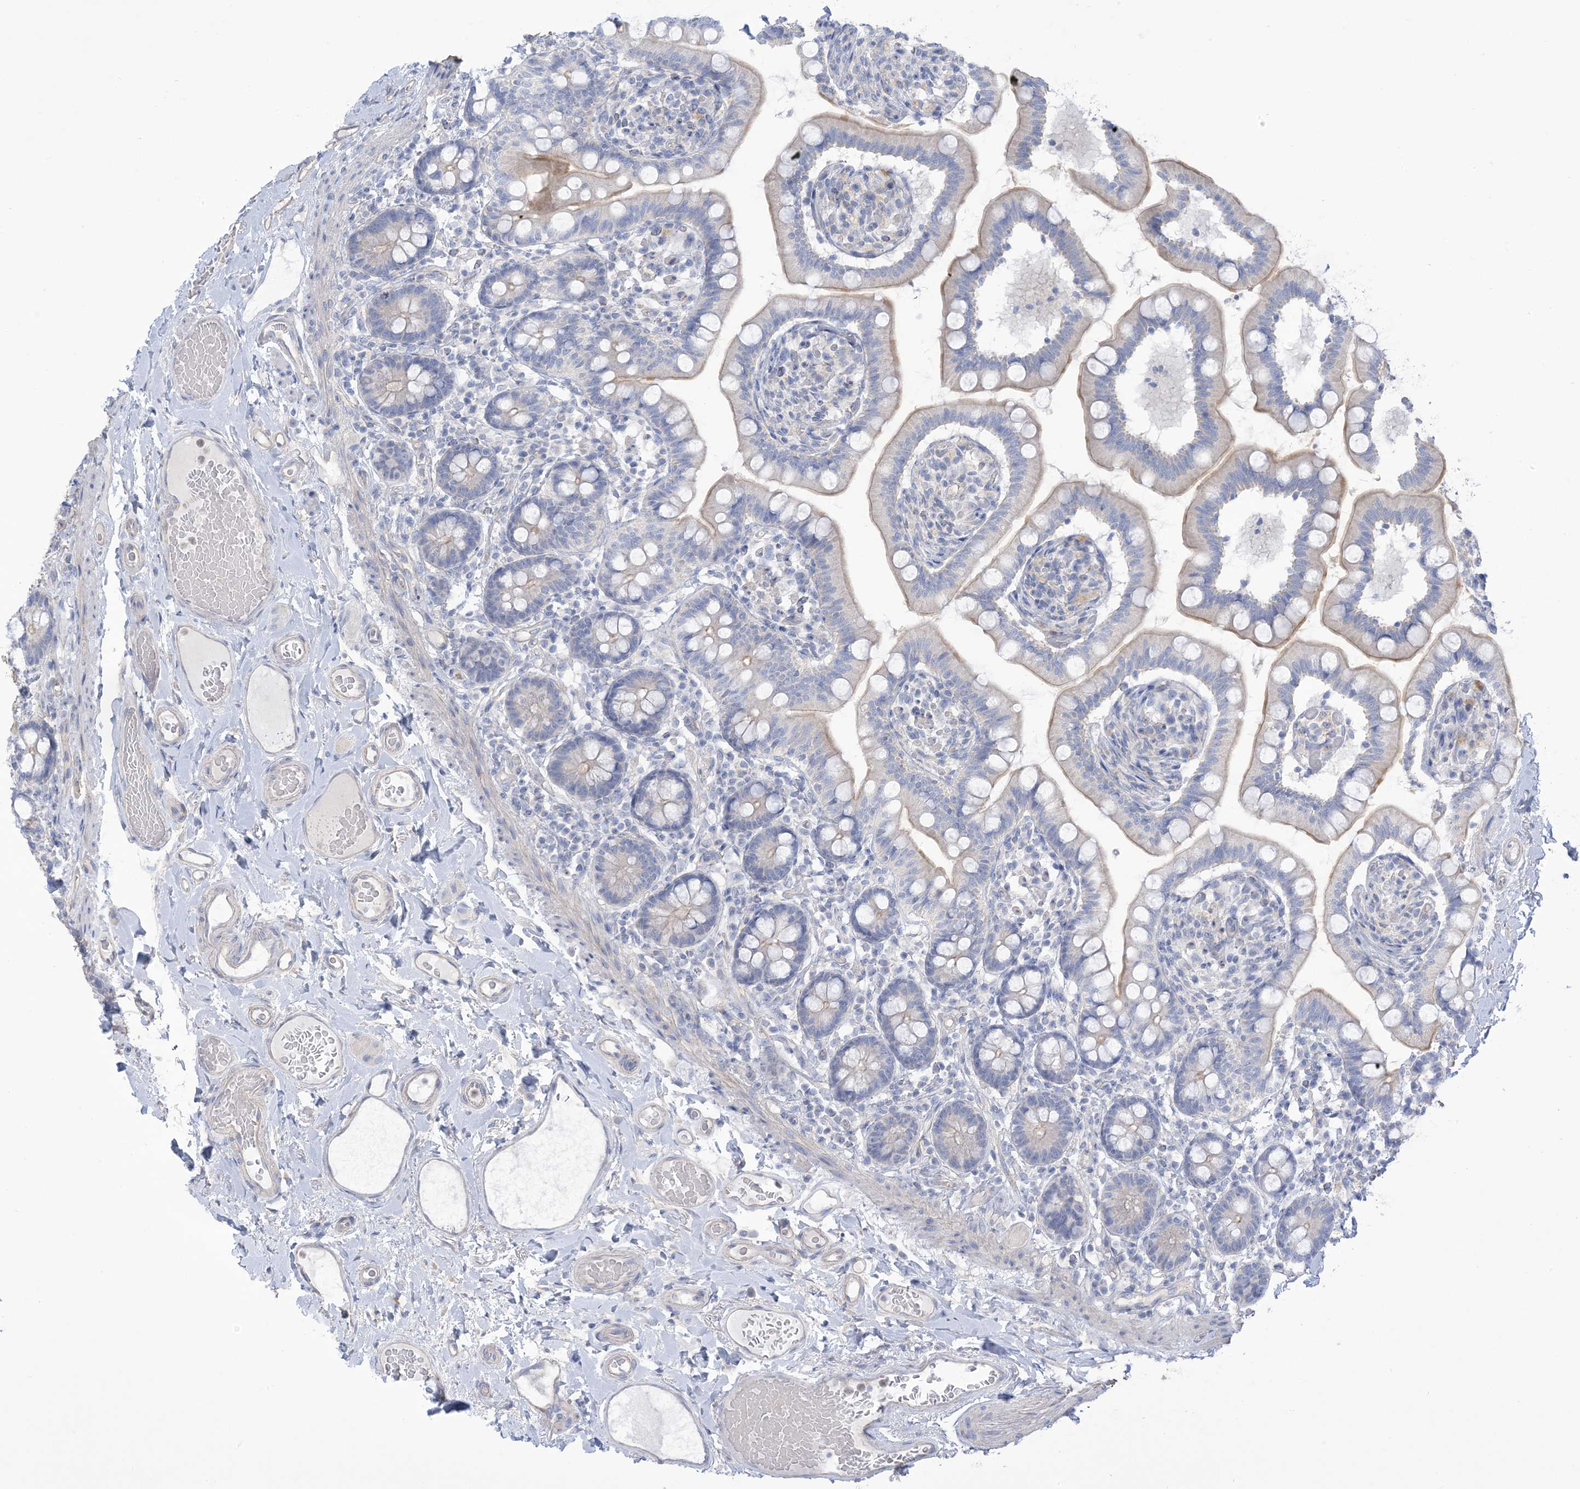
{"staining": {"intensity": "moderate", "quantity": "<25%", "location": "cytoplasmic/membranous"}, "tissue": "small intestine", "cell_type": "Glandular cells", "image_type": "normal", "snomed": [{"axis": "morphology", "description": "Normal tissue, NOS"}, {"axis": "topography", "description": "Small intestine"}], "caption": "Small intestine stained with immunohistochemistry reveals moderate cytoplasmic/membranous staining in about <25% of glandular cells.", "gene": "MTHFD2L", "patient": {"sex": "female", "age": 64}}